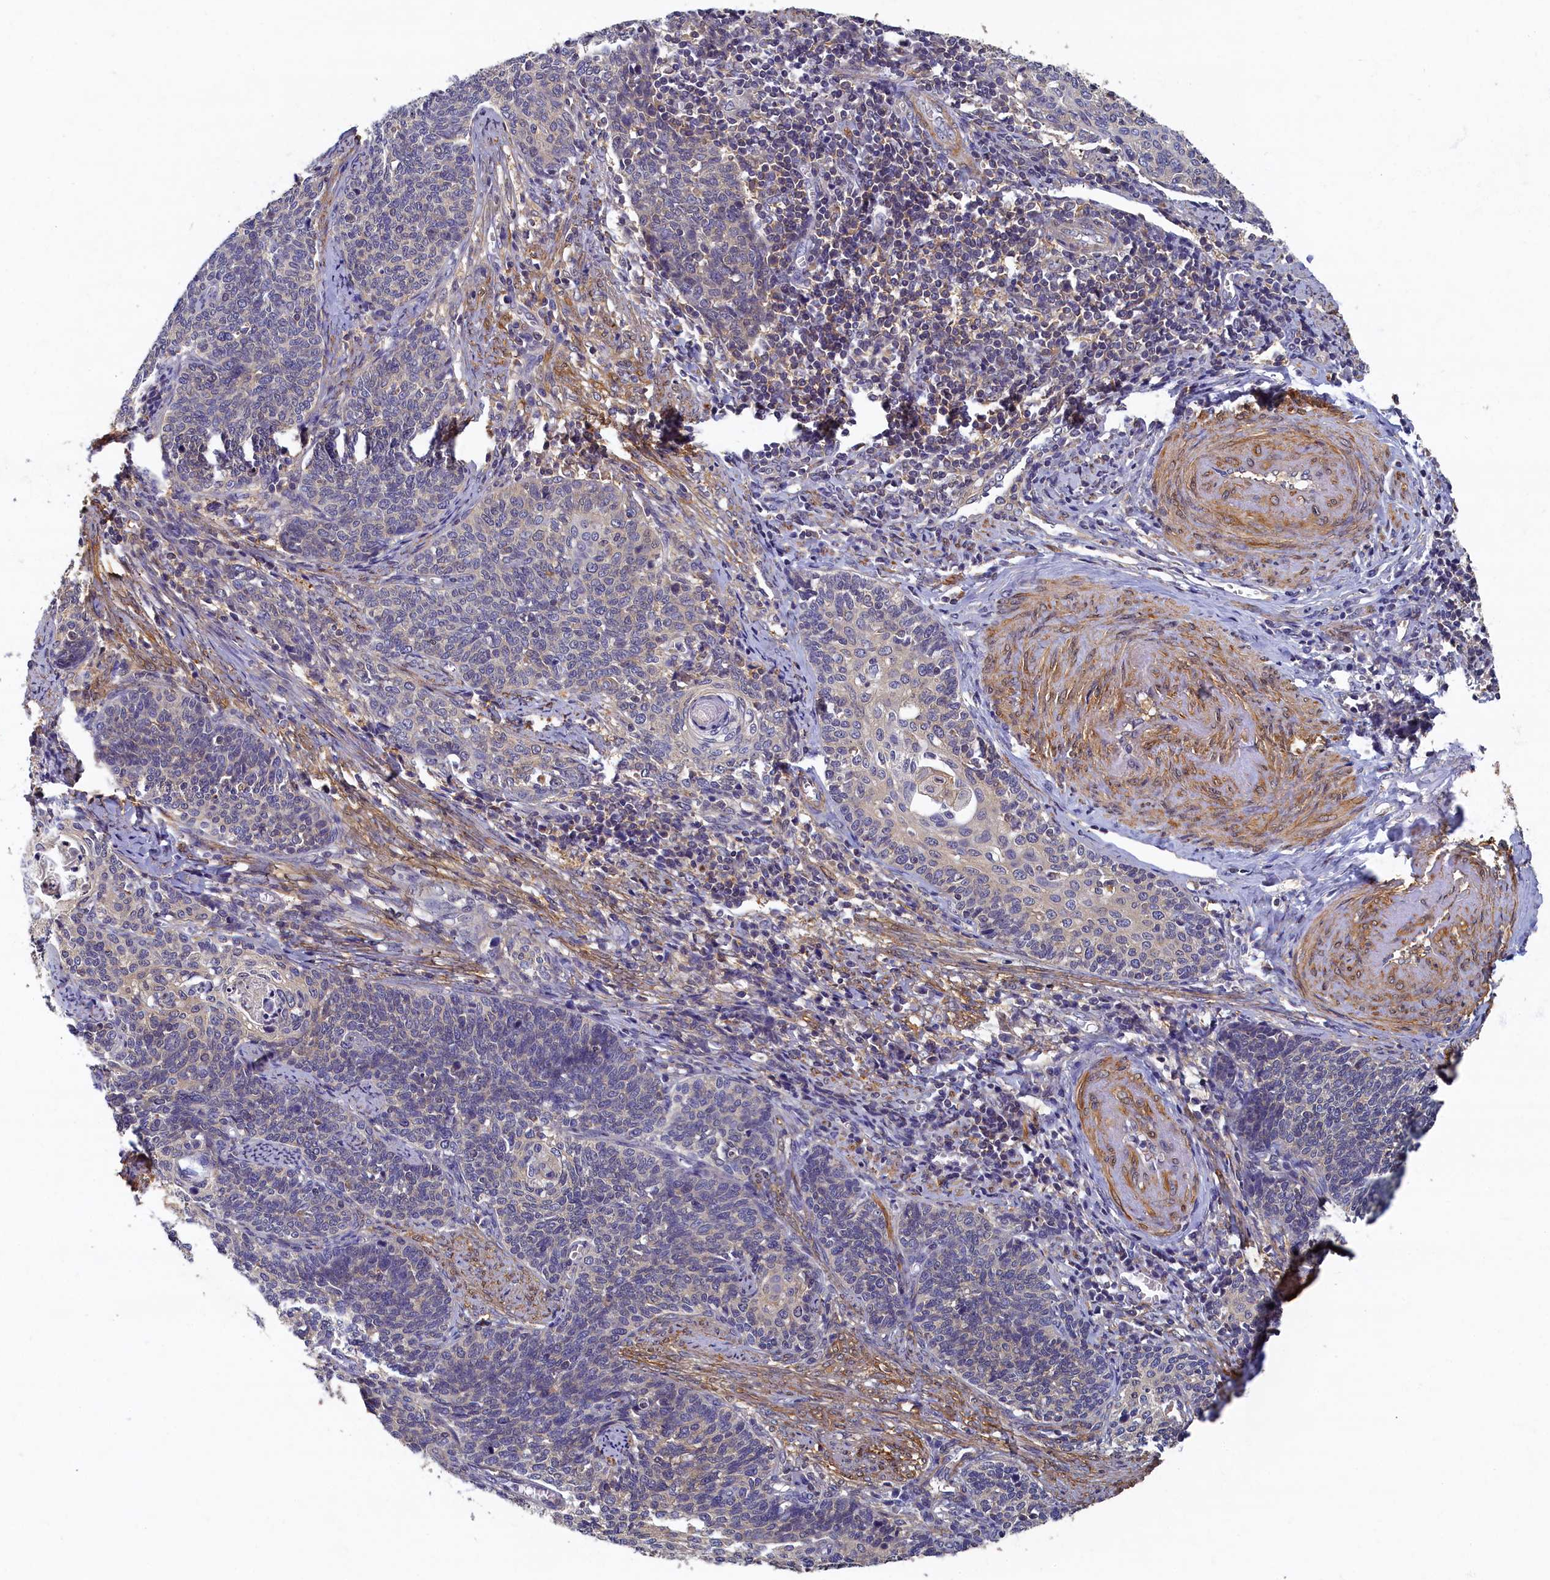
{"staining": {"intensity": "negative", "quantity": "none", "location": "none"}, "tissue": "cervical cancer", "cell_type": "Tumor cells", "image_type": "cancer", "snomed": [{"axis": "morphology", "description": "Squamous cell carcinoma, NOS"}, {"axis": "topography", "description": "Cervix"}], "caption": "IHC of human cervical cancer (squamous cell carcinoma) demonstrates no positivity in tumor cells.", "gene": "TBCB", "patient": {"sex": "female", "age": 39}}